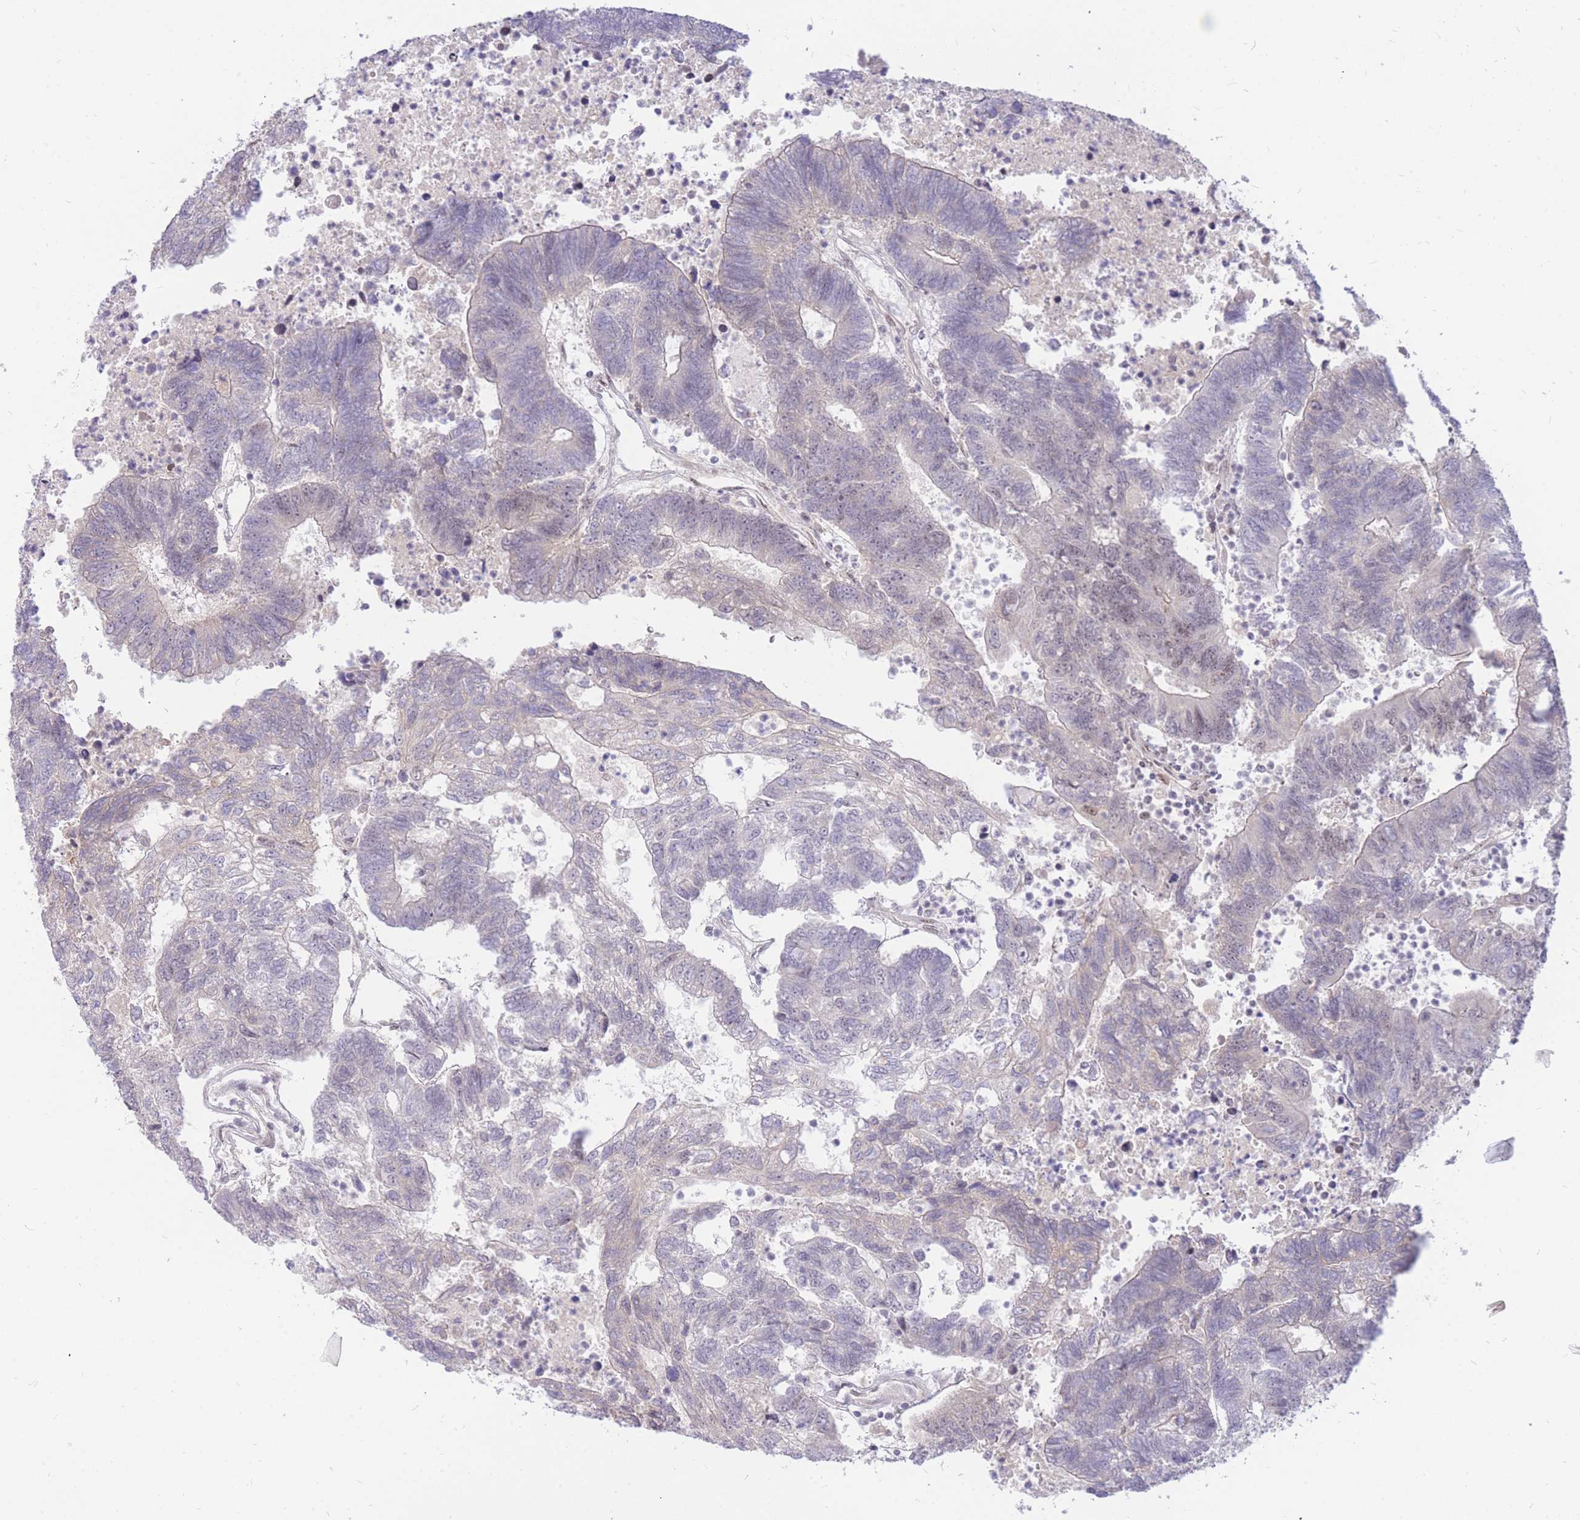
{"staining": {"intensity": "moderate", "quantity": "25%-75%", "location": "nuclear"}, "tissue": "colorectal cancer", "cell_type": "Tumor cells", "image_type": "cancer", "snomed": [{"axis": "morphology", "description": "Adenocarcinoma, NOS"}, {"axis": "topography", "description": "Colon"}], "caption": "A histopathology image showing moderate nuclear positivity in about 25%-75% of tumor cells in colorectal cancer (adenocarcinoma), as visualized by brown immunohistochemical staining.", "gene": "TLE2", "patient": {"sex": "female", "age": 48}}